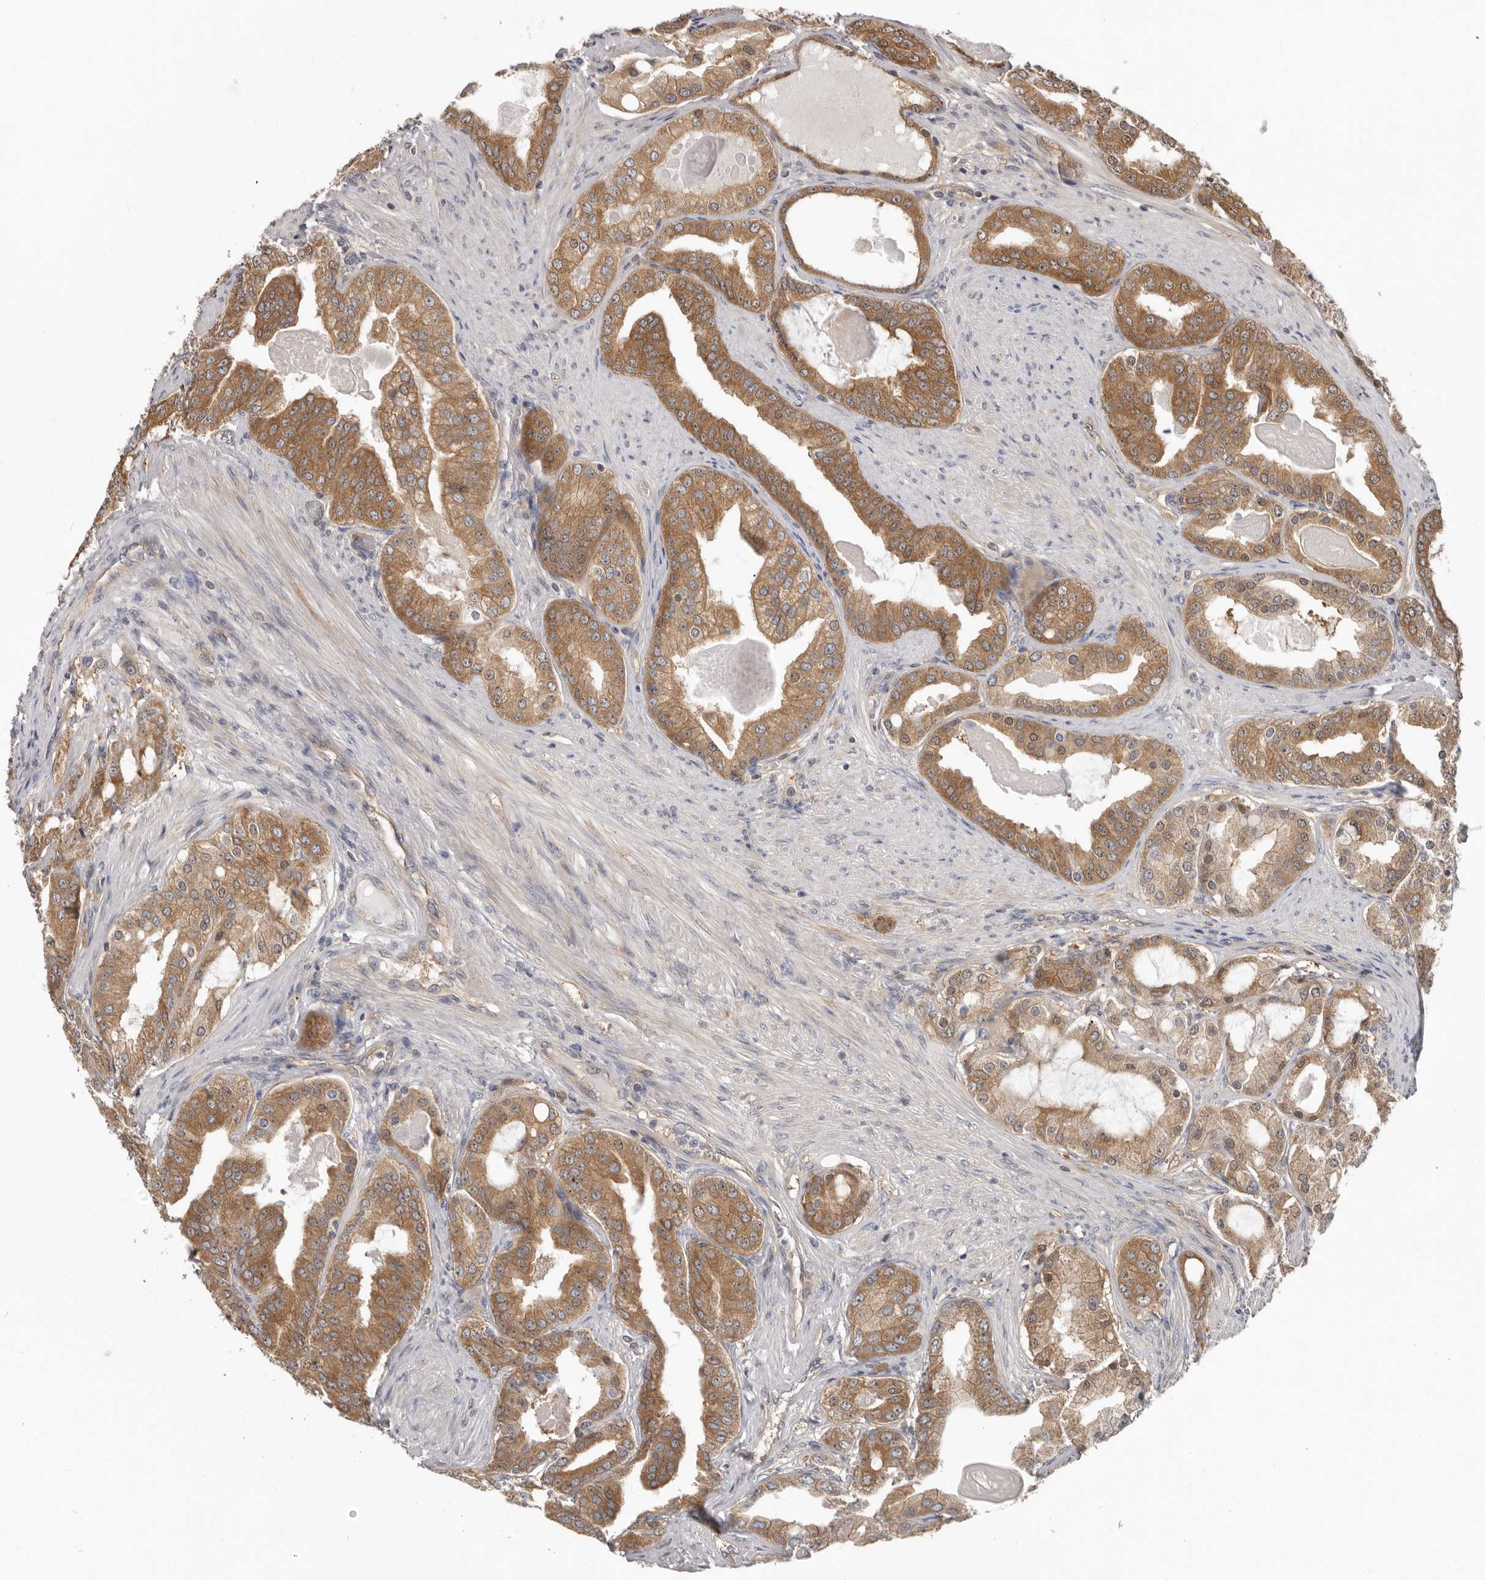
{"staining": {"intensity": "moderate", "quantity": ">75%", "location": "cytoplasmic/membranous"}, "tissue": "prostate cancer", "cell_type": "Tumor cells", "image_type": "cancer", "snomed": [{"axis": "morphology", "description": "Adenocarcinoma, High grade"}, {"axis": "topography", "description": "Prostate"}], "caption": "Prostate cancer (adenocarcinoma (high-grade)) tissue exhibits moderate cytoplasmic/membranous staining in approximately >75% of tumor cells", "gene": "BAD", "patient": {"sex": "male", "age": 60}}